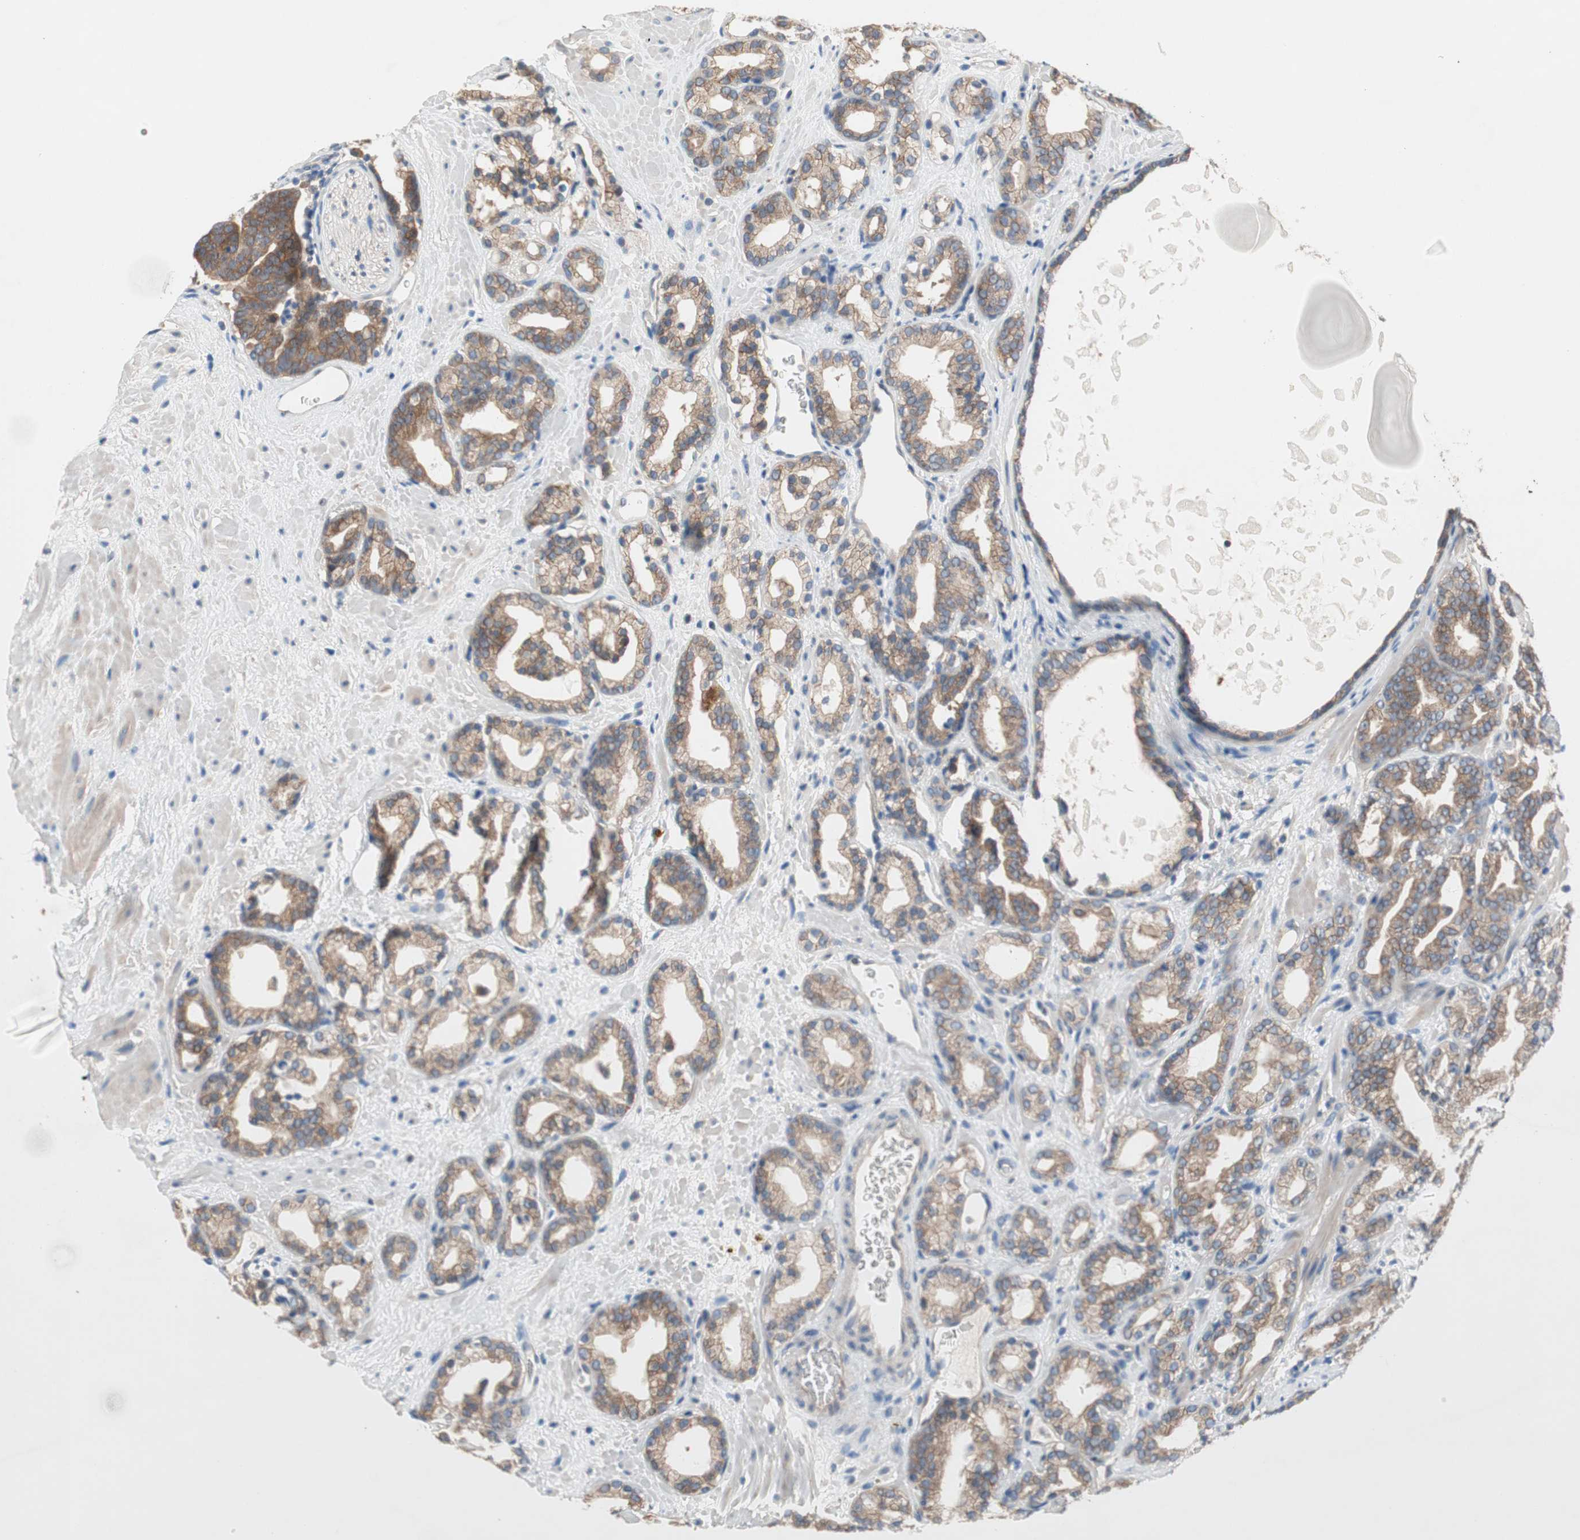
{"staining": {"intensity": "moderate", "quantity": "25%-75%", "location": "cytoplasmic/membranous"}, "tissue": "prostate cancer", "cell_type": "Tumor cells", "image_type": "cancer", "snomed": [{"axis": "morphology", "description": "Adenocarcinoma, Low grade"}, {"axis": "topography", "description": "Prostate"}], "caption": "Human prostate cancer (adenocarcinoma (low-grade)) stained with a brown dye displays moderate cytoplasmic/membranous positive staining in about 25%-75% of tumor cells.", "gene": "GLUL", "patient": {"sex": "male", "age": 63}}